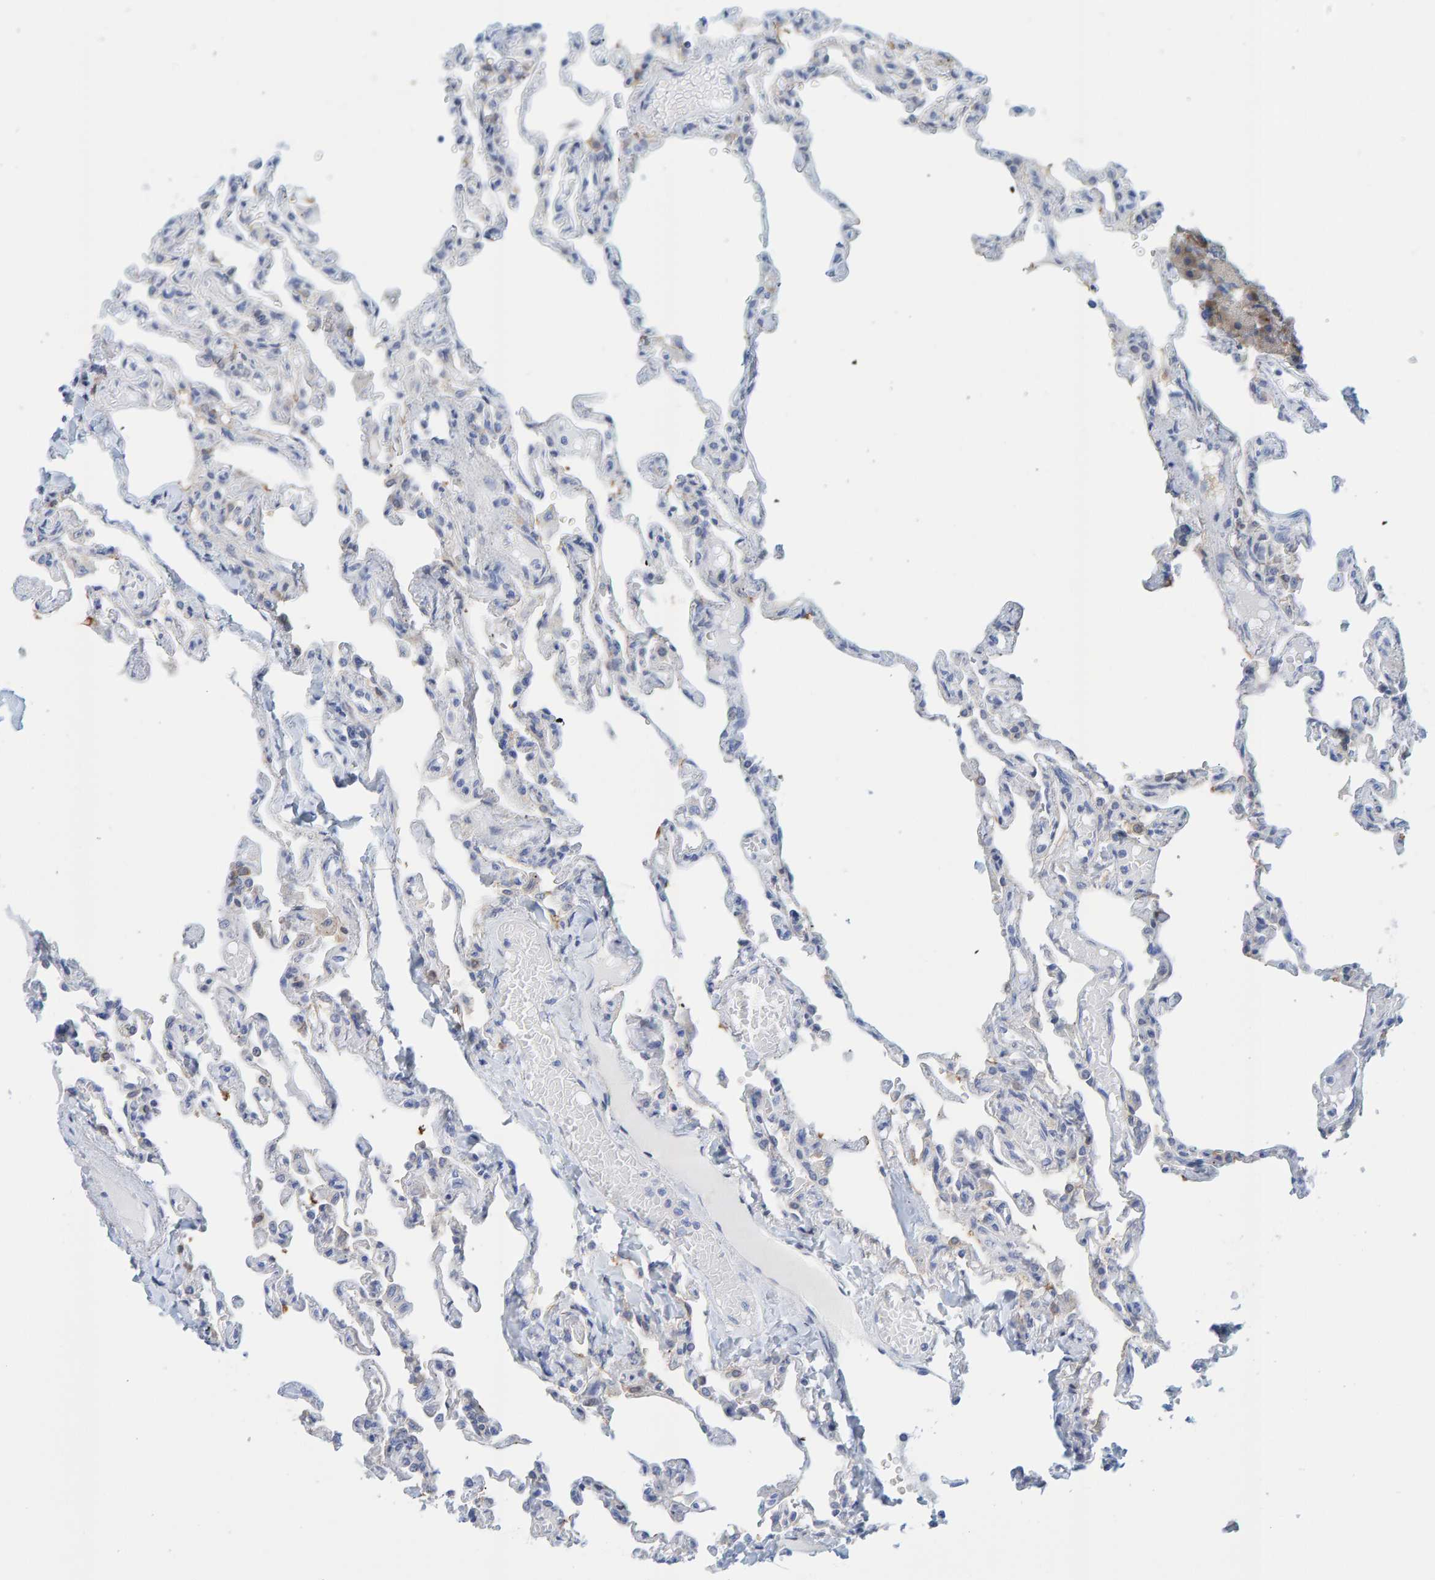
{"staining": {"intensity": "negative", "quantity": "none", "location": "none"}, "tissue": "lung", "cell_type": "Alveolar cells", "image_type": "normal", "snomed": [{"axis": "morphology", "description": "Normal tissue, NOS"}, {"axis": "topography", "description": "Lung"}], "caption": "The immunohistochemistry (IHC) photomicrograph has no significant expression in alveolar cells of lung.", "gene": "KLHL11", "patient": {"sex": "male", "age": 21}}